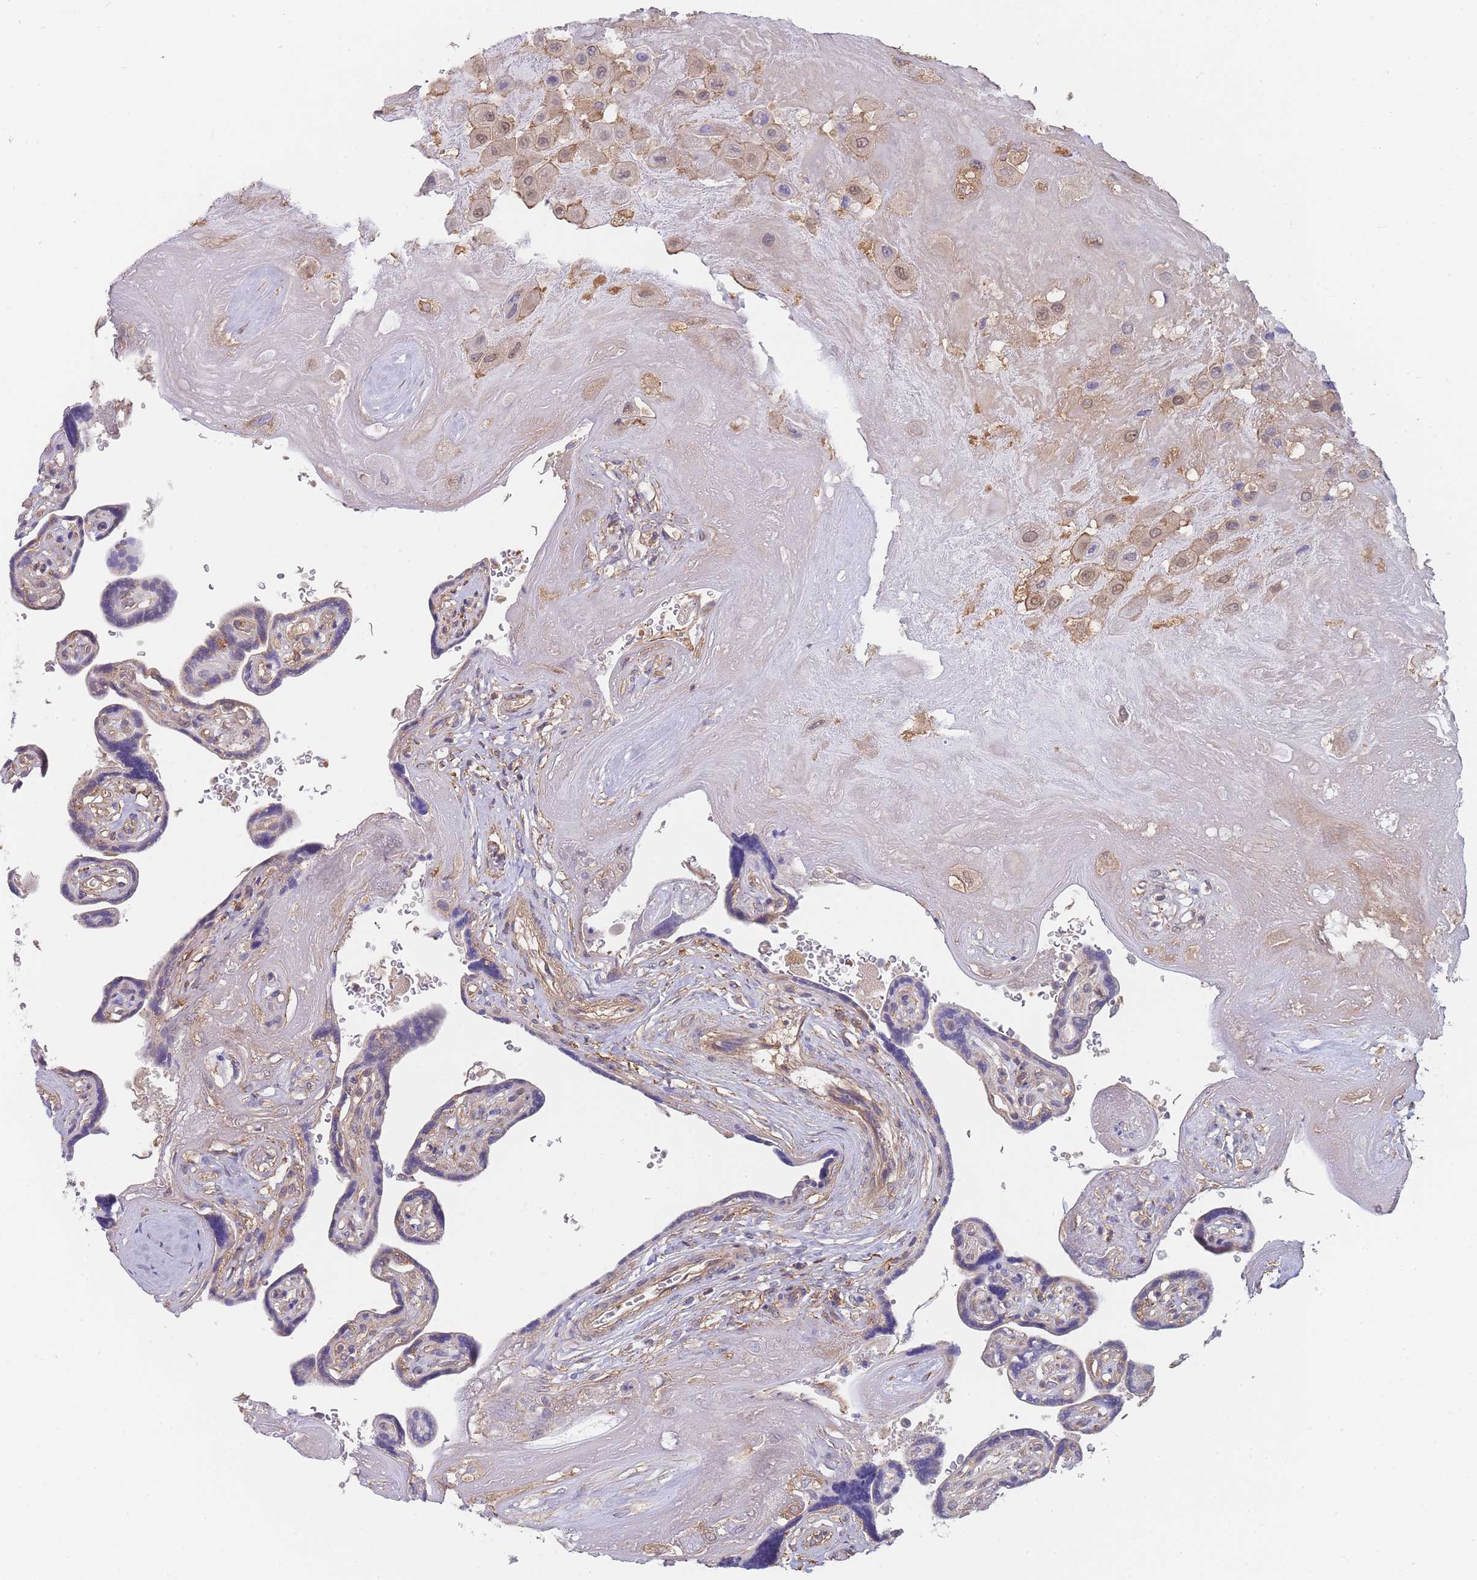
{"staining": {"intensity": "moderate", "quantity": ">75%", "location": "nuclear"}, "tissue": "placenta", "cell_type": "Decidual cells", "image_type": "normal", "snomed": [{"axis": "morphology", "description": "Normal tissue, NOS"}, {"axis": "topography", "description": "Placenta"}], "caption": "Protein expression analysis of benign placenta reveals moderate nuclear staining in approximately >75% of decidual cells. Immunohistochemistry (ihc) stains the protein in brown and the nuclei are stained blue.", "gene": "MRPS18B", "patient": {"sex": "female", "age": 32}}